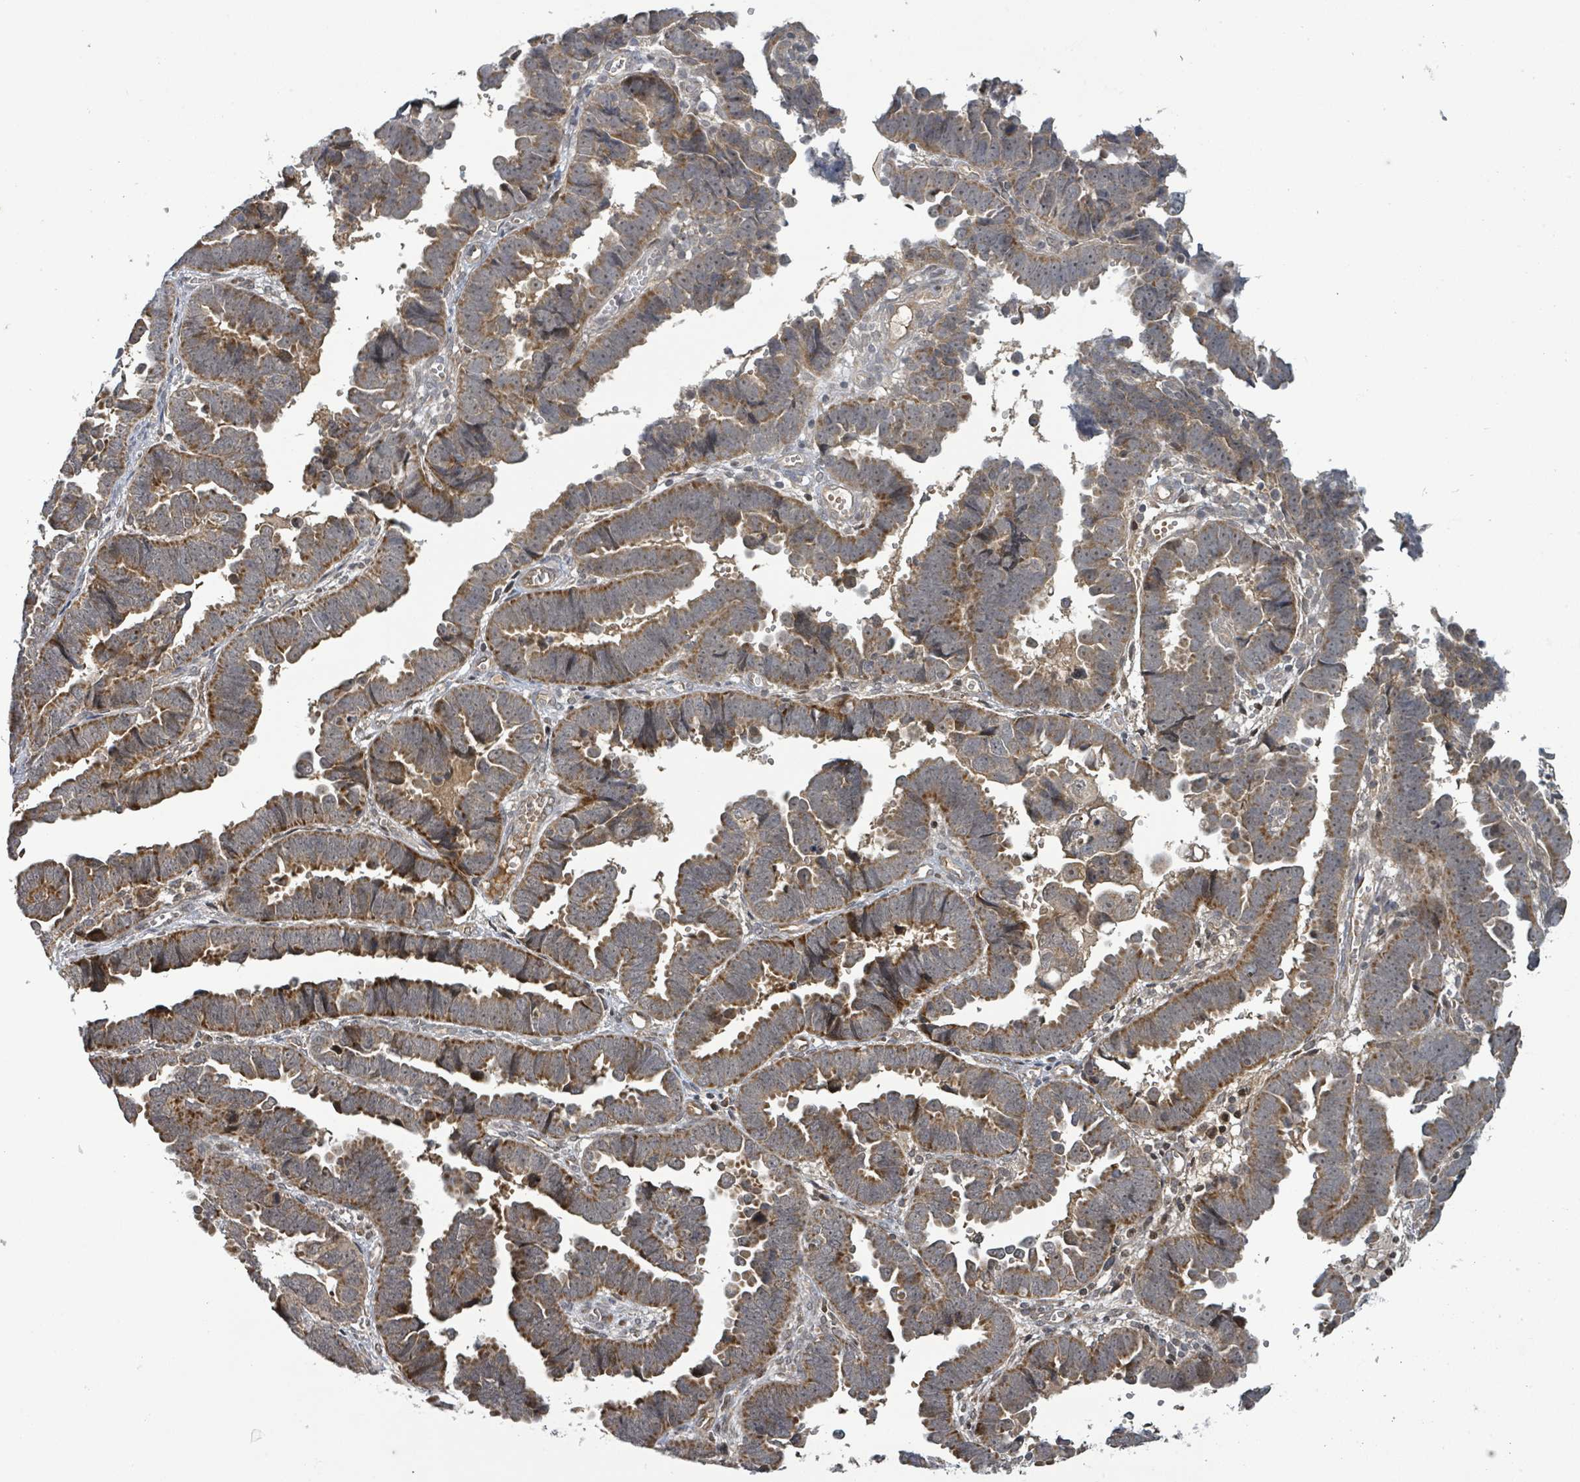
{"staining": {"intensity": "moderate", "quantity": ">75%", "location": "cytoplasmic/membranous"}, "tissue": "endometrial cancer", "cell_type": "Tumor cells", "image_type": "cancer", "snomed": [{"axis": "morphology", "description": "Adenocarcinoma, NOS"}, {"axis": "topography", "description": "Endometrium"}], "caption": "Endometrial cancer stained with a brown dye demonstrates moderate cytoplasmic/membranous positive expression in about >75% of tumor cells.", "gene": "ITGA11", "patient": {"sex": "female", "age": 75}}